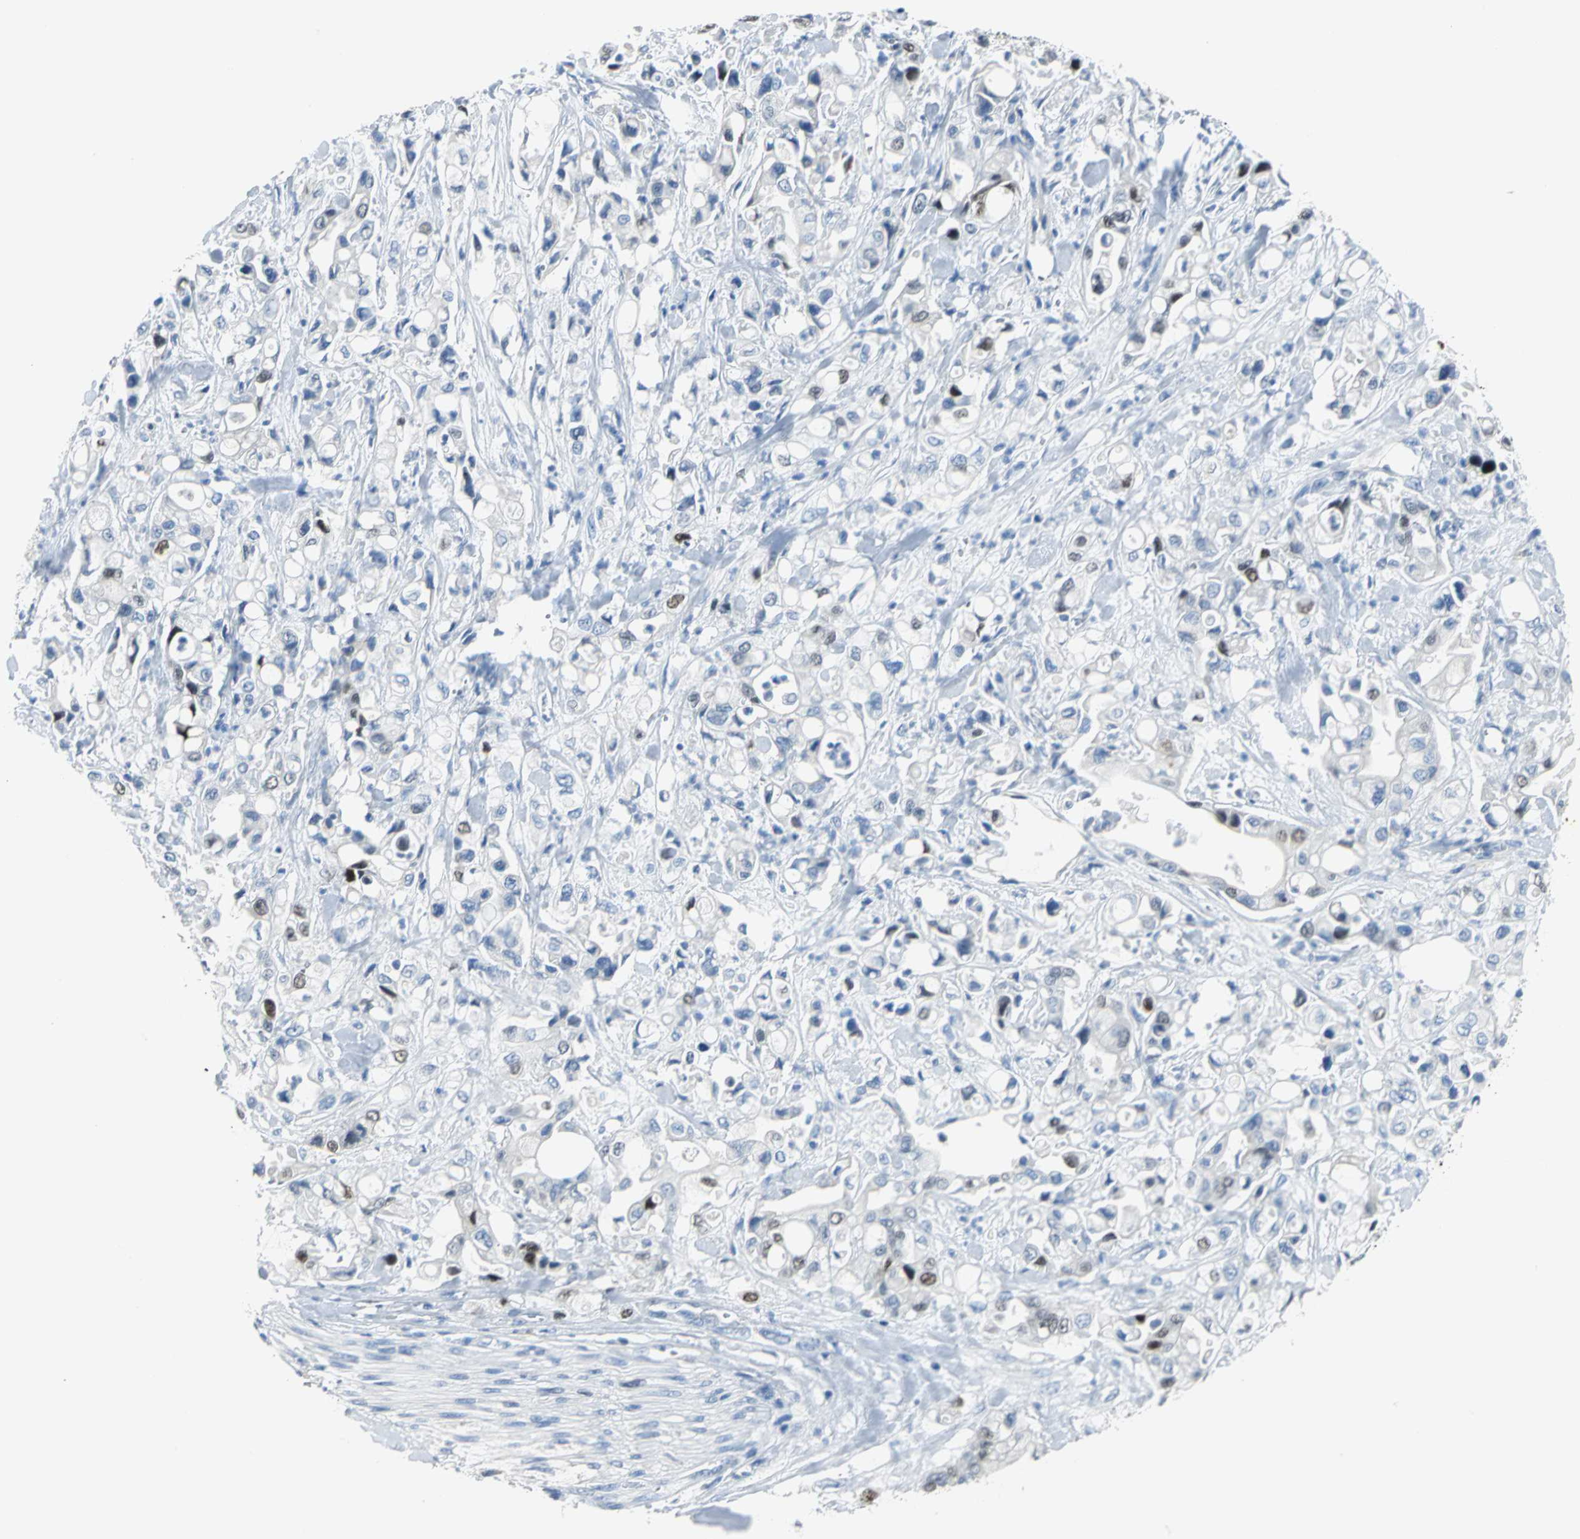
{"staining": {"intensity": "moderate", "quantity": "<25%", "location": "nuclear"}, "tissue": "pancreatic cancer", "cell_type": "Tumor cells", "image_type": "cancer", "snomed": [{"axis": "morphology", "description": "Adenocarcinoma, NOS"}, {"axis": "topography", "description": "Pancreas"}], "caption": "Tumor cells demonstrate moderate nuclear positivity in about <25% of cells in adenocarcinoma (pancreatic).", "gene": "MCM4", "patient": {"sex": "male", "age": 70}}